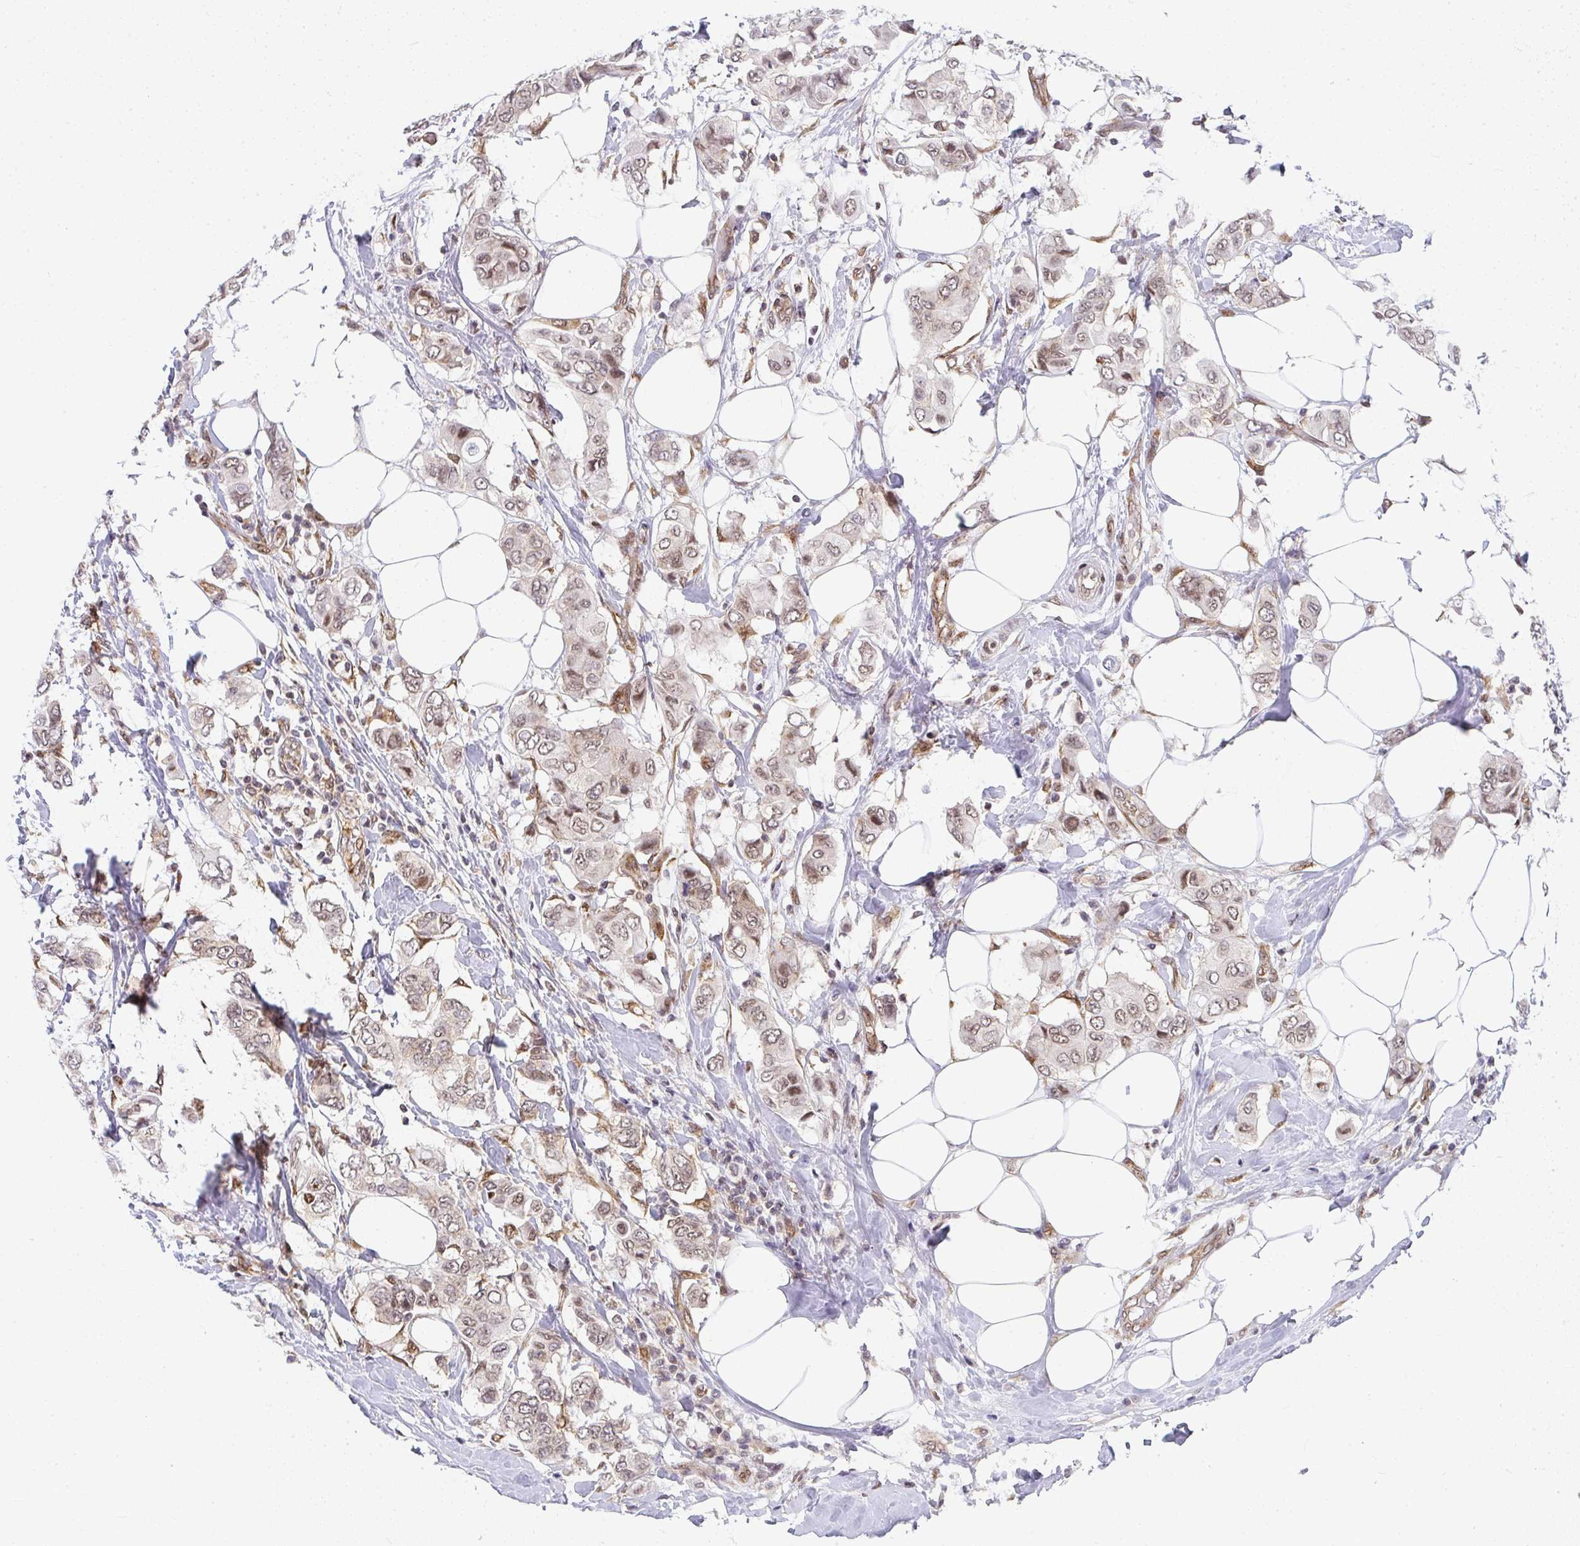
{"staining": {"intensity": "weak", "quantity": ">75%", "location": "nuclear"}, "tissue": "breast cancer", "cell_type": "Tumor cells", "image_type": "cancer", "snomed": [{"axis": "morphology", "description": "Lobular carcinoma"}, {"axis": "topography", "description": "Breast"}], "caption": "Immunohistochemical staining of lobular carcinoma (breast) reveals low levels of weak nuclear expression in about >75% of tumor cells.", "gene": "SYNCRIP", "patient": {"sex": "female", "age": 51}}